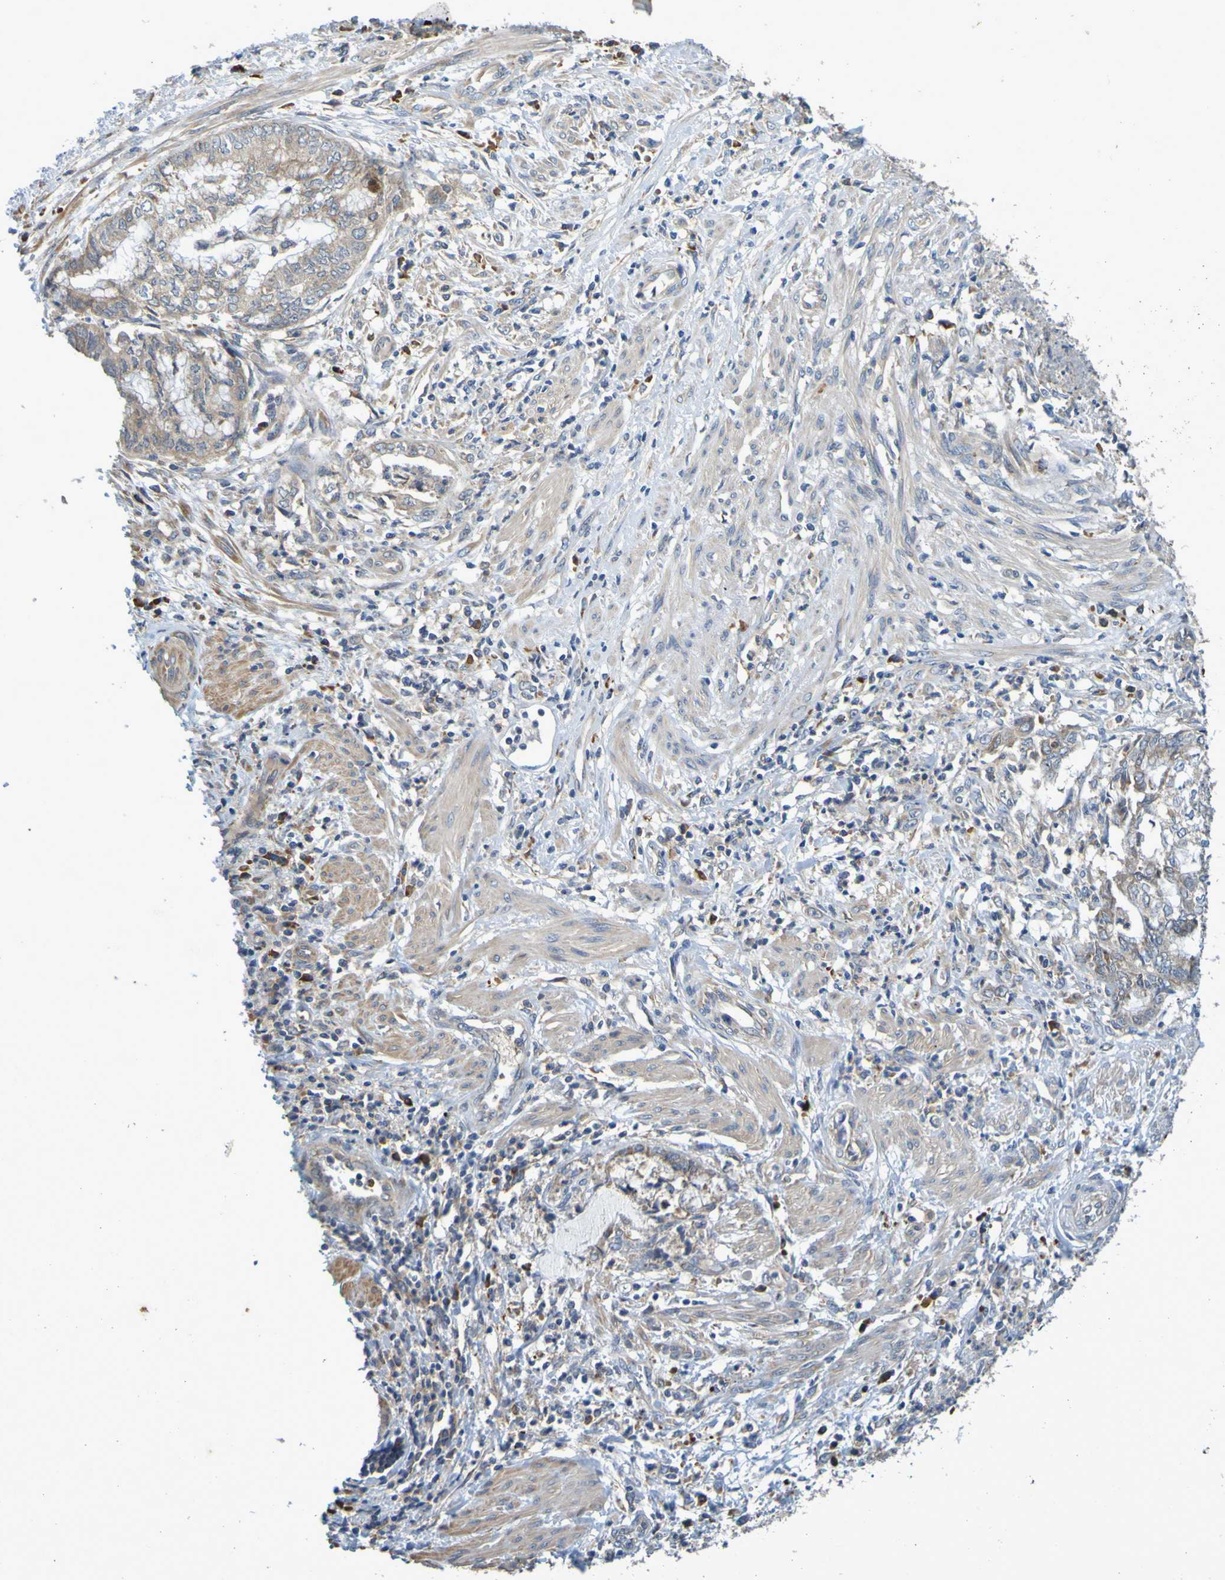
{"staining": {"intensity": "weak", "quantity": ">75%", "location": "cytoplasmic/membranous"}, "tissue": "endometrial cancer", "cell_type": "Tumor cells", "image_type": "cancer", "snomed": [{"axis": "morphology", "description": "Necrosis, NOS"}, {"axis": "morphology", "description": "Adenocarcinoma, NOS"}, {"axis": "topography", "description": "Endometrium"}], "caption": "Protein expression by immunohistochemistry (IHC) displays weak cytoplasmic/membranous positivity in approximately >75% of tumor cells in endometrial adenocarcinoma.", "gene": "CLDN18", "patient": {"sex": "female", "age": 79}}